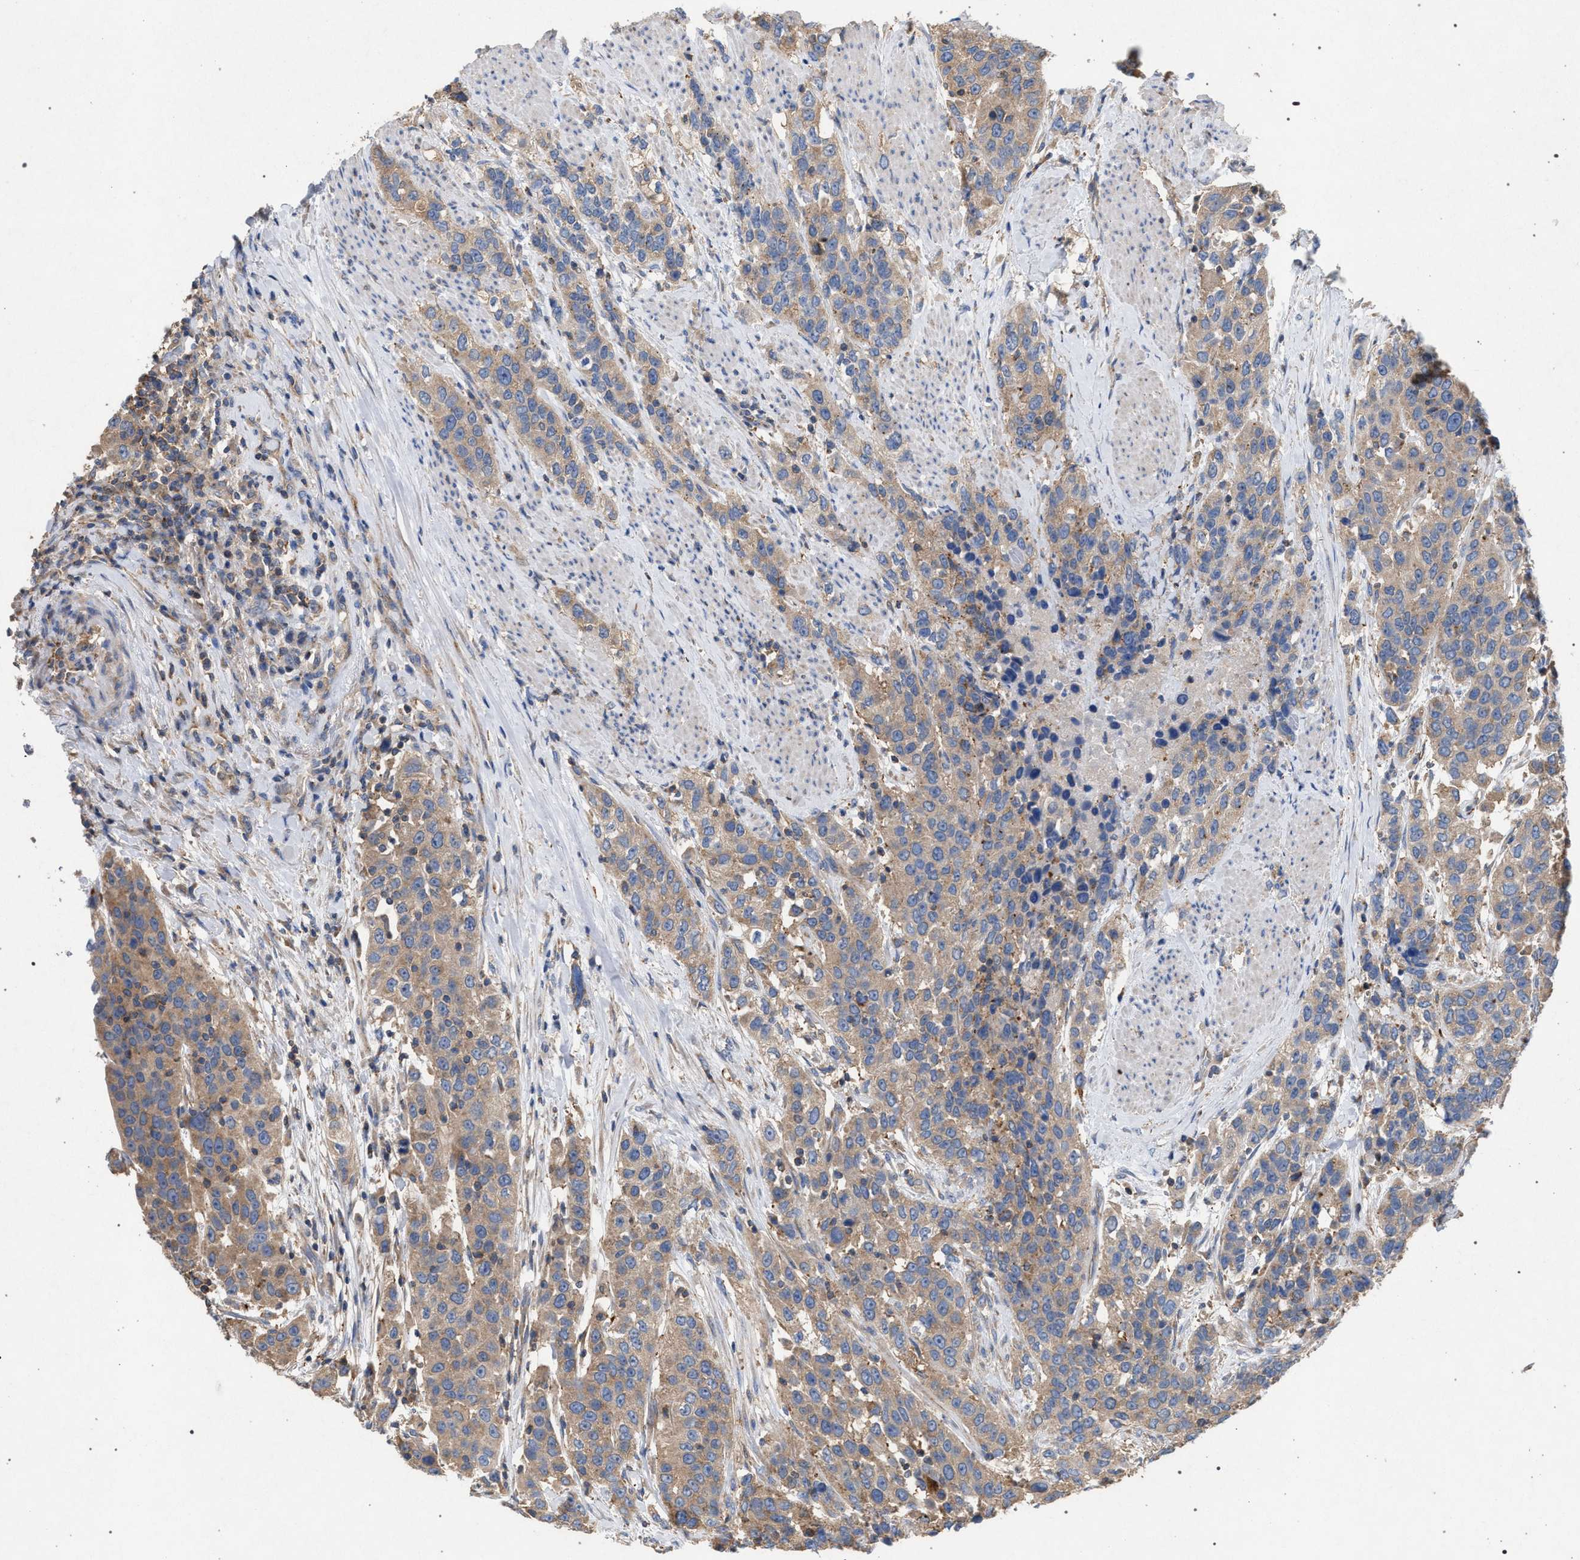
{"staining": {"intensity": "weak", "quantity": ">75%", "location": "cytoplasmic/membranous"}, "tissue": "urothelial cancer", "cell_type": "Tumor cells", "image_type": "cancer", "snomed": [{"axis": "morphology", "description": "Urothelial carcinoma, High grade"}, {"axis": "topography", "description": "Urinary bladder"}], "caption": "Protein staining exhibits weak cytoplasmic/membranous staining in approximately >75% of tumor cells in urothelial carcinoma (high-grade).", "gene": "VPS13A", "patient": {"sex": "female", "age": 80}}